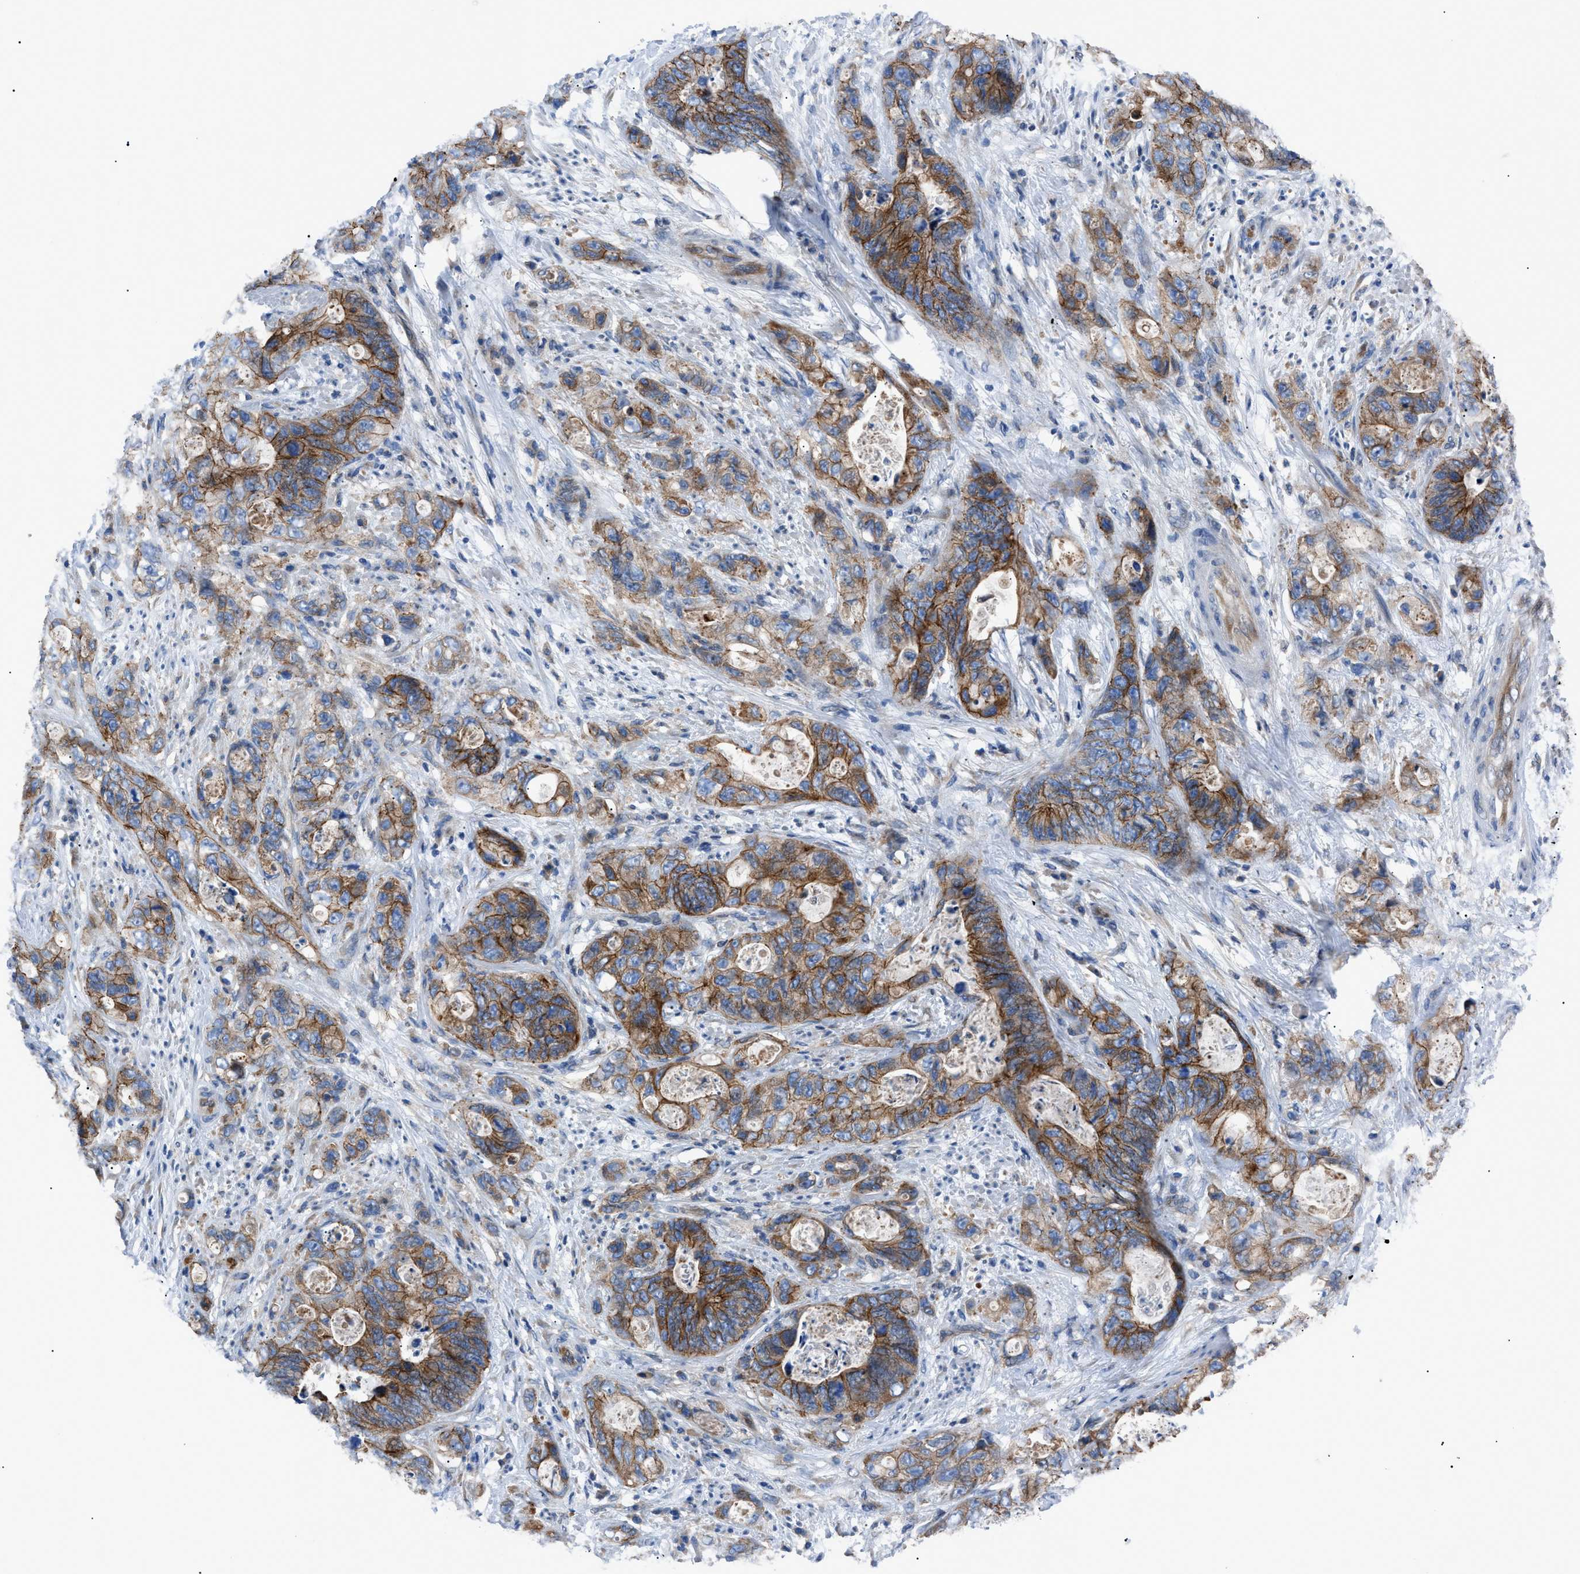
{"staining": {"intensity": "moderate", "quantity": ">75%", "location": "cytoplasmic/membranous"}, "tissue": "stomach cancer", "cell_type": "Tumor cells", "image_type": "cancer", "snomed": [{"axis": "morphology", "description": "Adenocarcinoma, NOS"}, {"axis": "topography", "description": "Stomach"}], "caption": "Immunohistochemical staining of human stomach cancer exhibits medium levels of moderate cytoplasmic/membranous expression in about >75% of tumor cells. Using DAB (3,3'-diaminobenzidine) (brown) and hematoxylin (blue) stains, captured at high magnification using brightfield microscopy.", "gene": "ZDHHC24", "patient": {"sex": "female", "age": 89}}